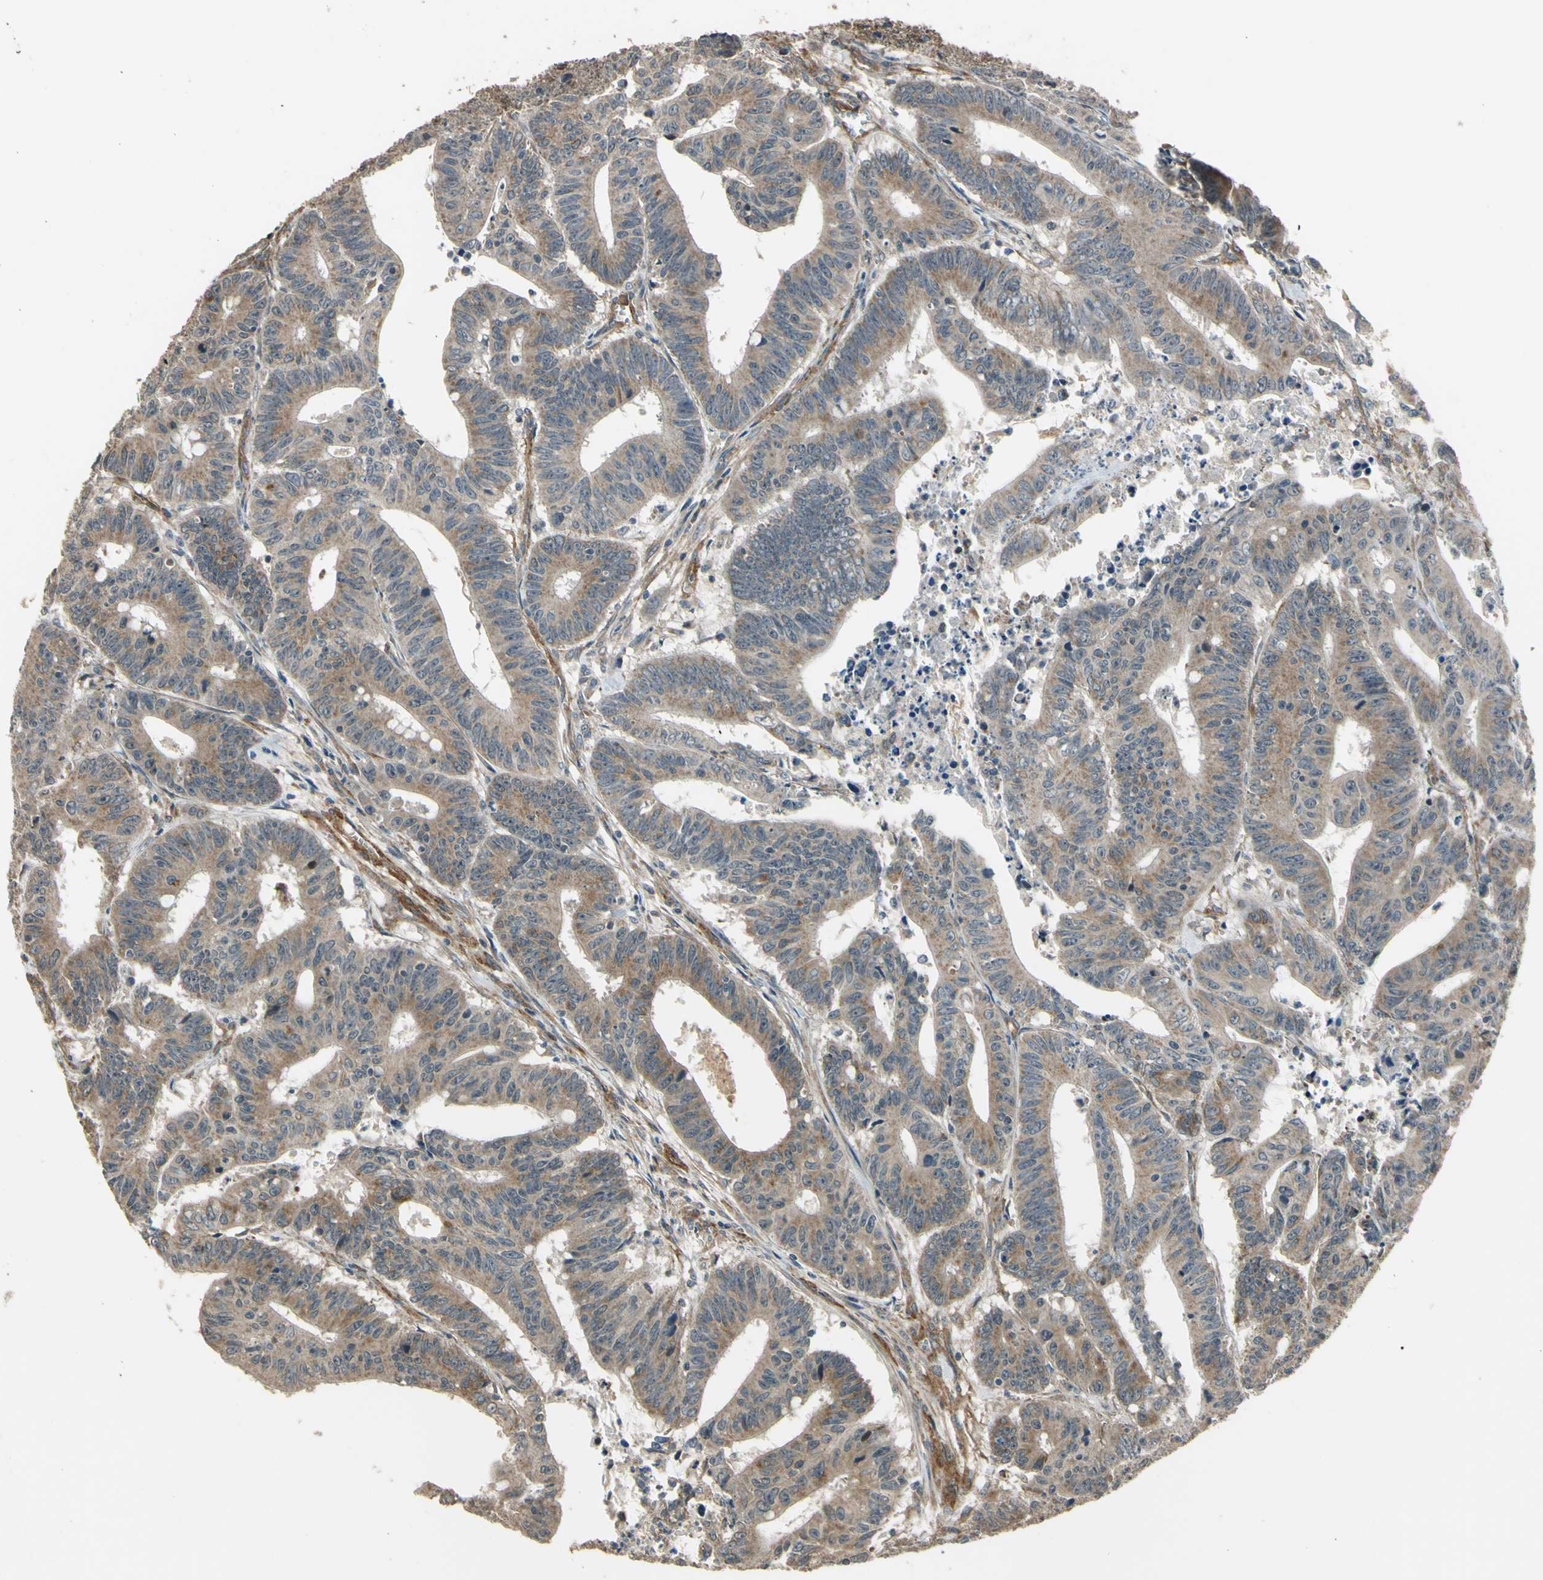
{"staining": {"intensity": "moderate", "quantity": ">75%", "location": "cytoplasmic/membranous"}, "tissue": "colorectal cancer", "cell_type": "Tumor cells", "image_type": "cancer", "snomed": [{"axis": "morphology", "description": "Adenocarcinoma, NOS"}, {"axis": "topography", "description": "Colon"}], "caption": "A brown stain shows moderate cytoplasmic/membranous positivity of a protein in human colorectal cancer (adenocarcinoma) tumor cells.", "gene": "EFNB2", "patient": {"sex": "male", "age": 45}}